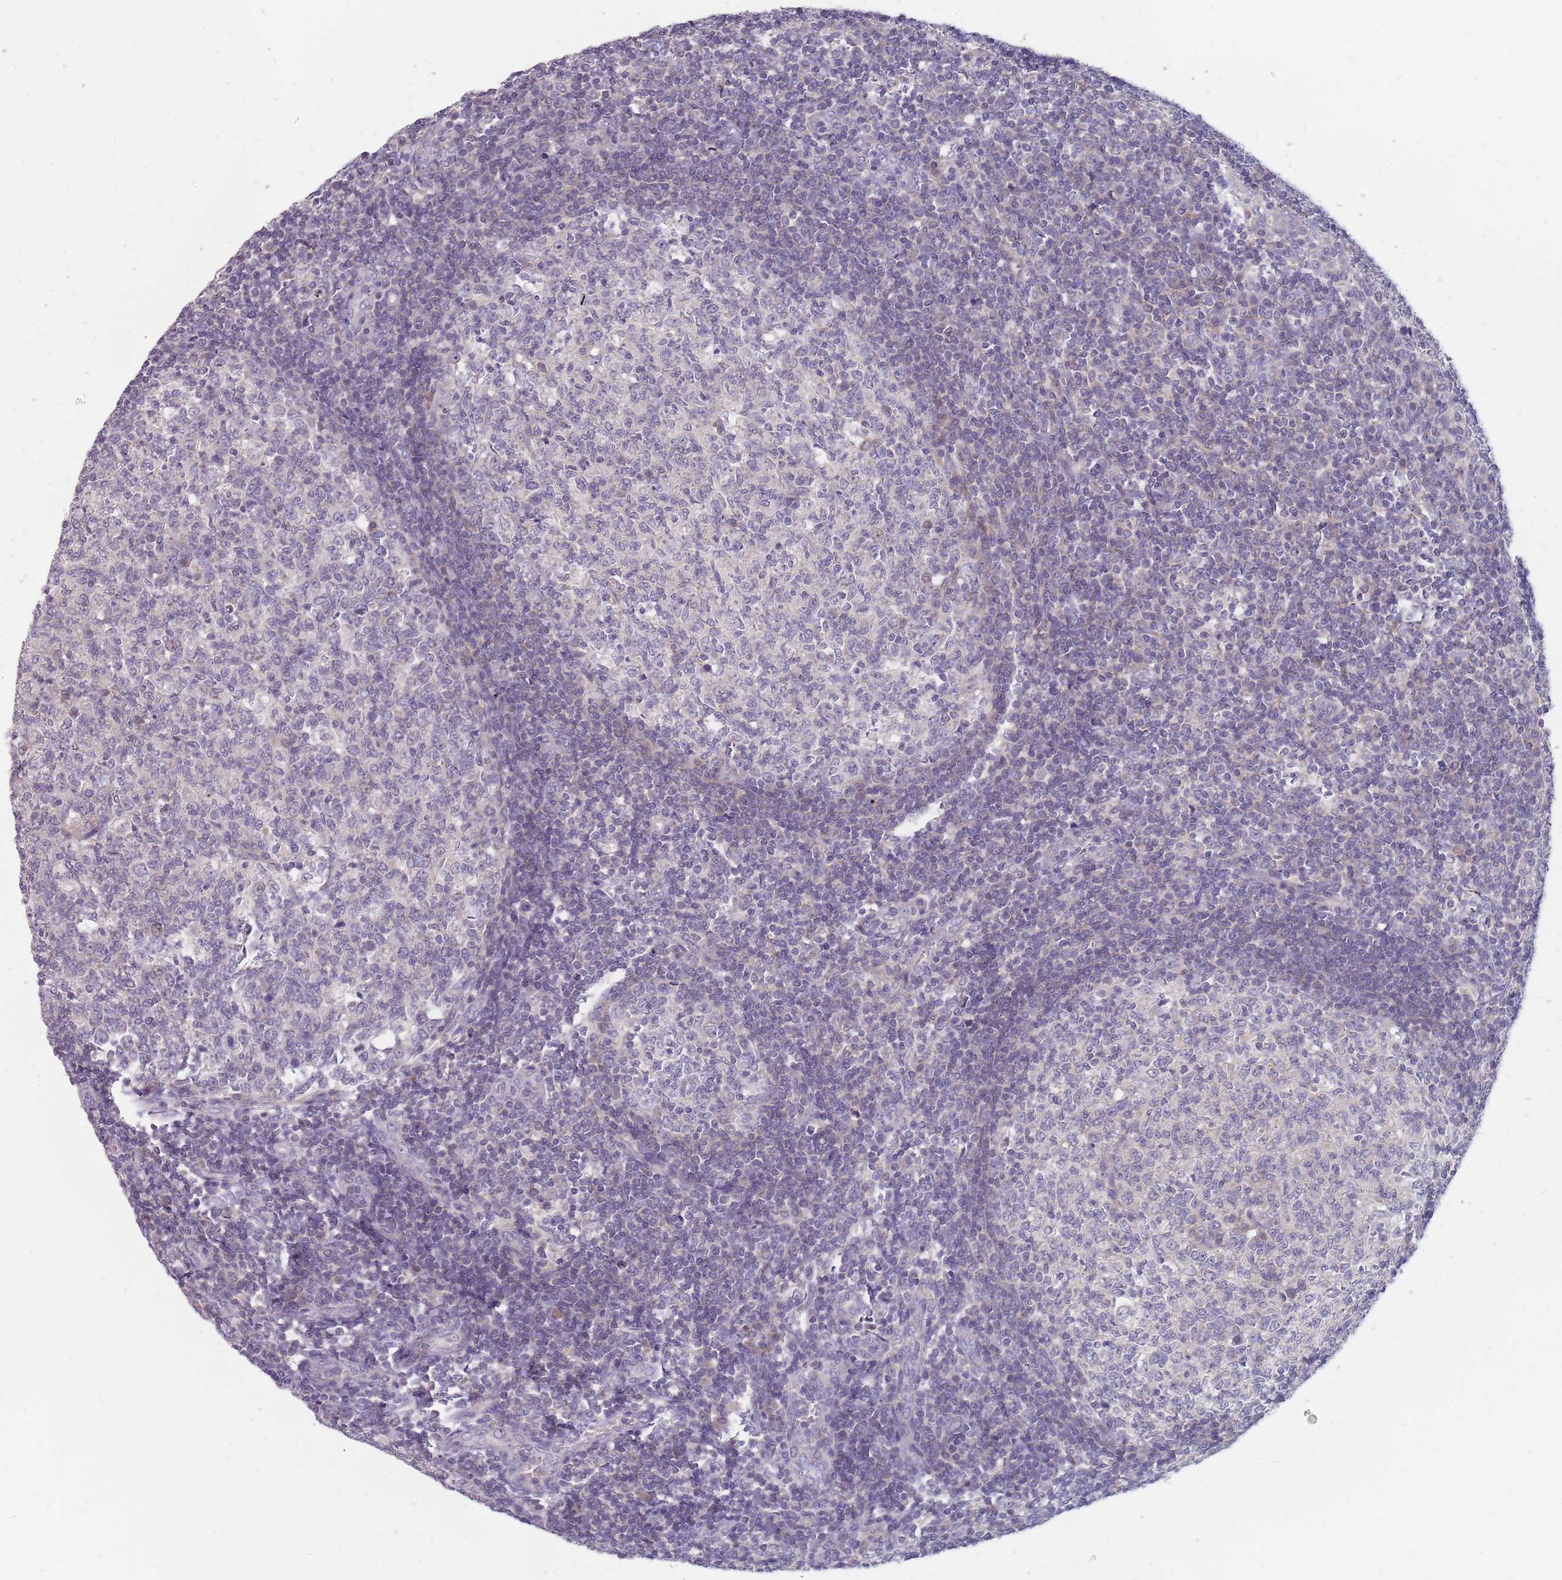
{"staining": {"intensity": "negative", "quantity": "none", "location": "none"}, "tissue": "tonsil", "cell_type": "Germinal center cells", "image_type": "normal", "snomed": [{"axis": "morphology", "description": "Normal tissue, NOS"}, {"axis": "topography", "description": "Tonsil"}], "caption": "Immunohistochemical staining of normal tonsil demonstrates no significant staining in germinal center cells.", "gene": "CMTR2", "patient": {"sex": "female", "age": 19}}